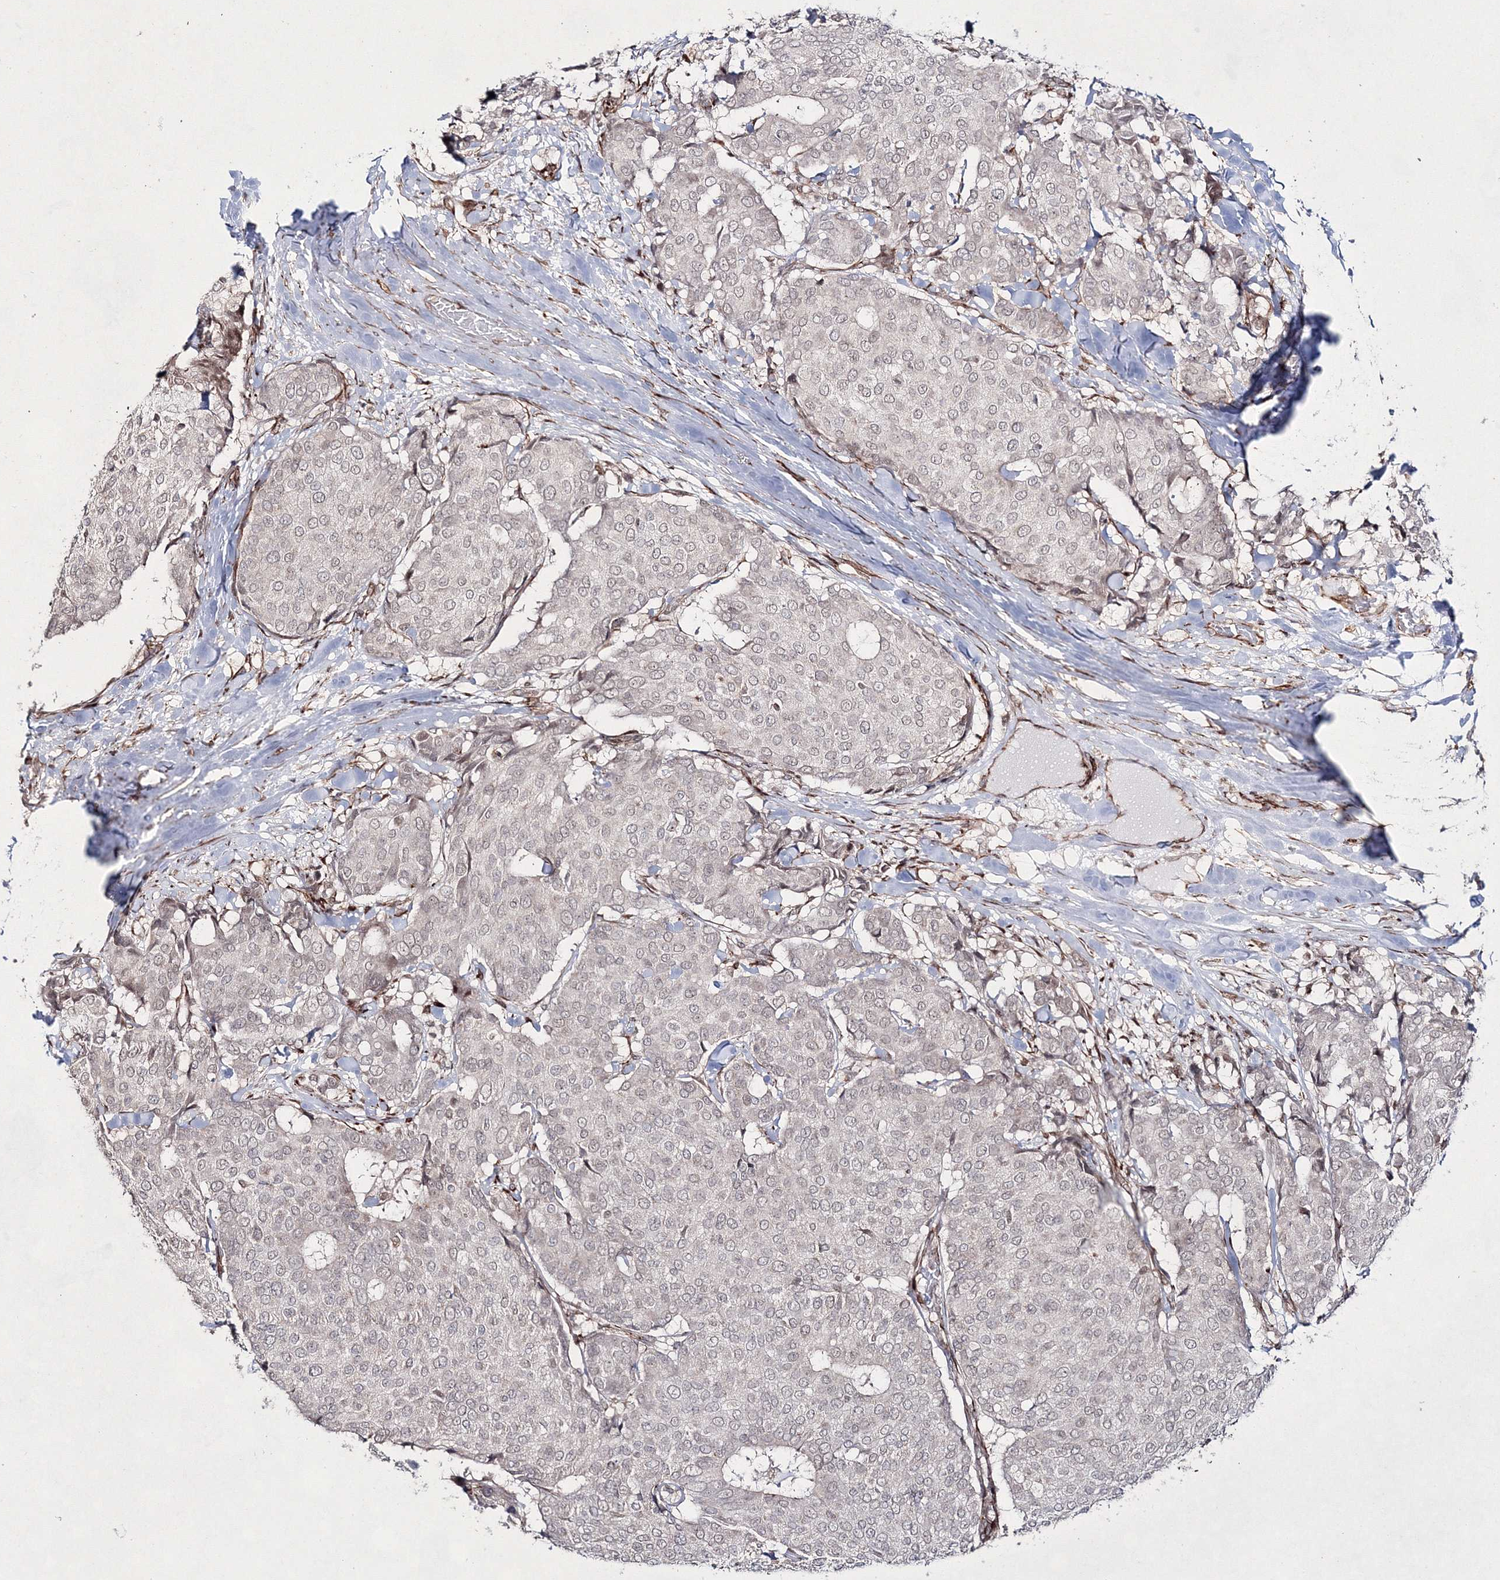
{"staining": {"intensity": "weak", "quantity": "25%-75%", "location": "nuclear"}, "tissue": "breast cancer", "cell_type": "Tumor cells", "image_type": "cancer", "snomed": [{"axis": "morphology", "description": "Duct carcinoma"}, {"axis": "topography", "description": "Breast"}], "caption": "The histopathology image displays a brown stain indicating the presence of a protein in the nuclear of tumor cells in intraductal carcinoma (breast). The protein is shown in brown color, while the nuclei are stained blue.", "gene": "SNIP1", "patient": {"sex": "female", "age": 75}}